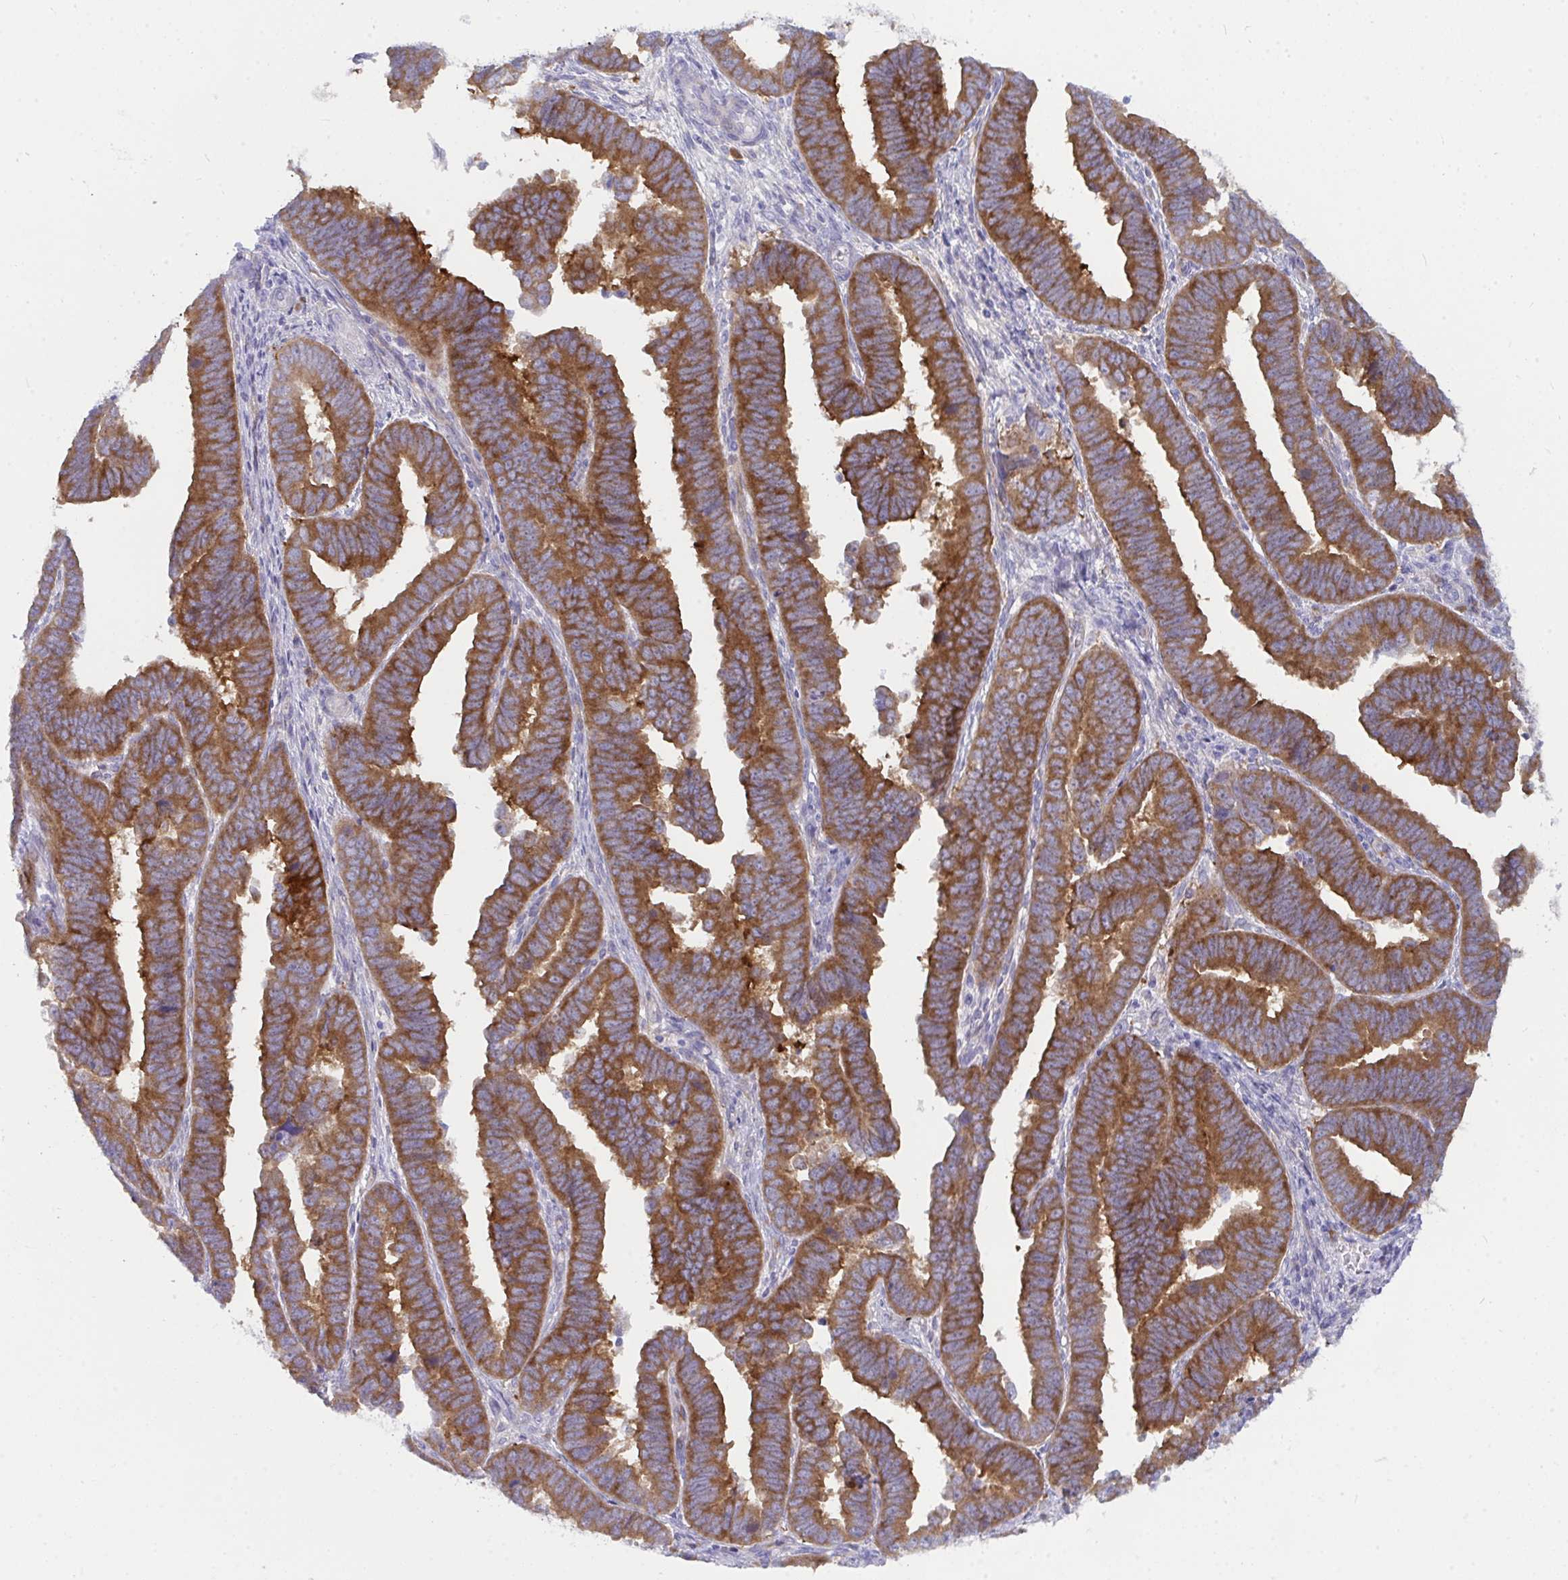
{"staining": {"intensity": "strong", "quantity": ">75%", "location": "cytoplasmic/membranous"}, "tissue": "endometrial cancer", "cell_type": "Tumor cells", "image_type": "cancer", "snomed": [{"axis": "morphology", "description": "Adenocarcinoma, NOS"}, {"axis": "topography", "description": "Endometrium"}], "caption": "Strong cytoplasmic/membranous protein staining is identified in about >75% of tumor cells in endometrial cancer. (DAB (3,3'-diaminobenzidine) IHC, brown staining for protein, blue staining for nuclei).", "gene": "GAB1", "patient": {"sex": "female", "age": 75}}